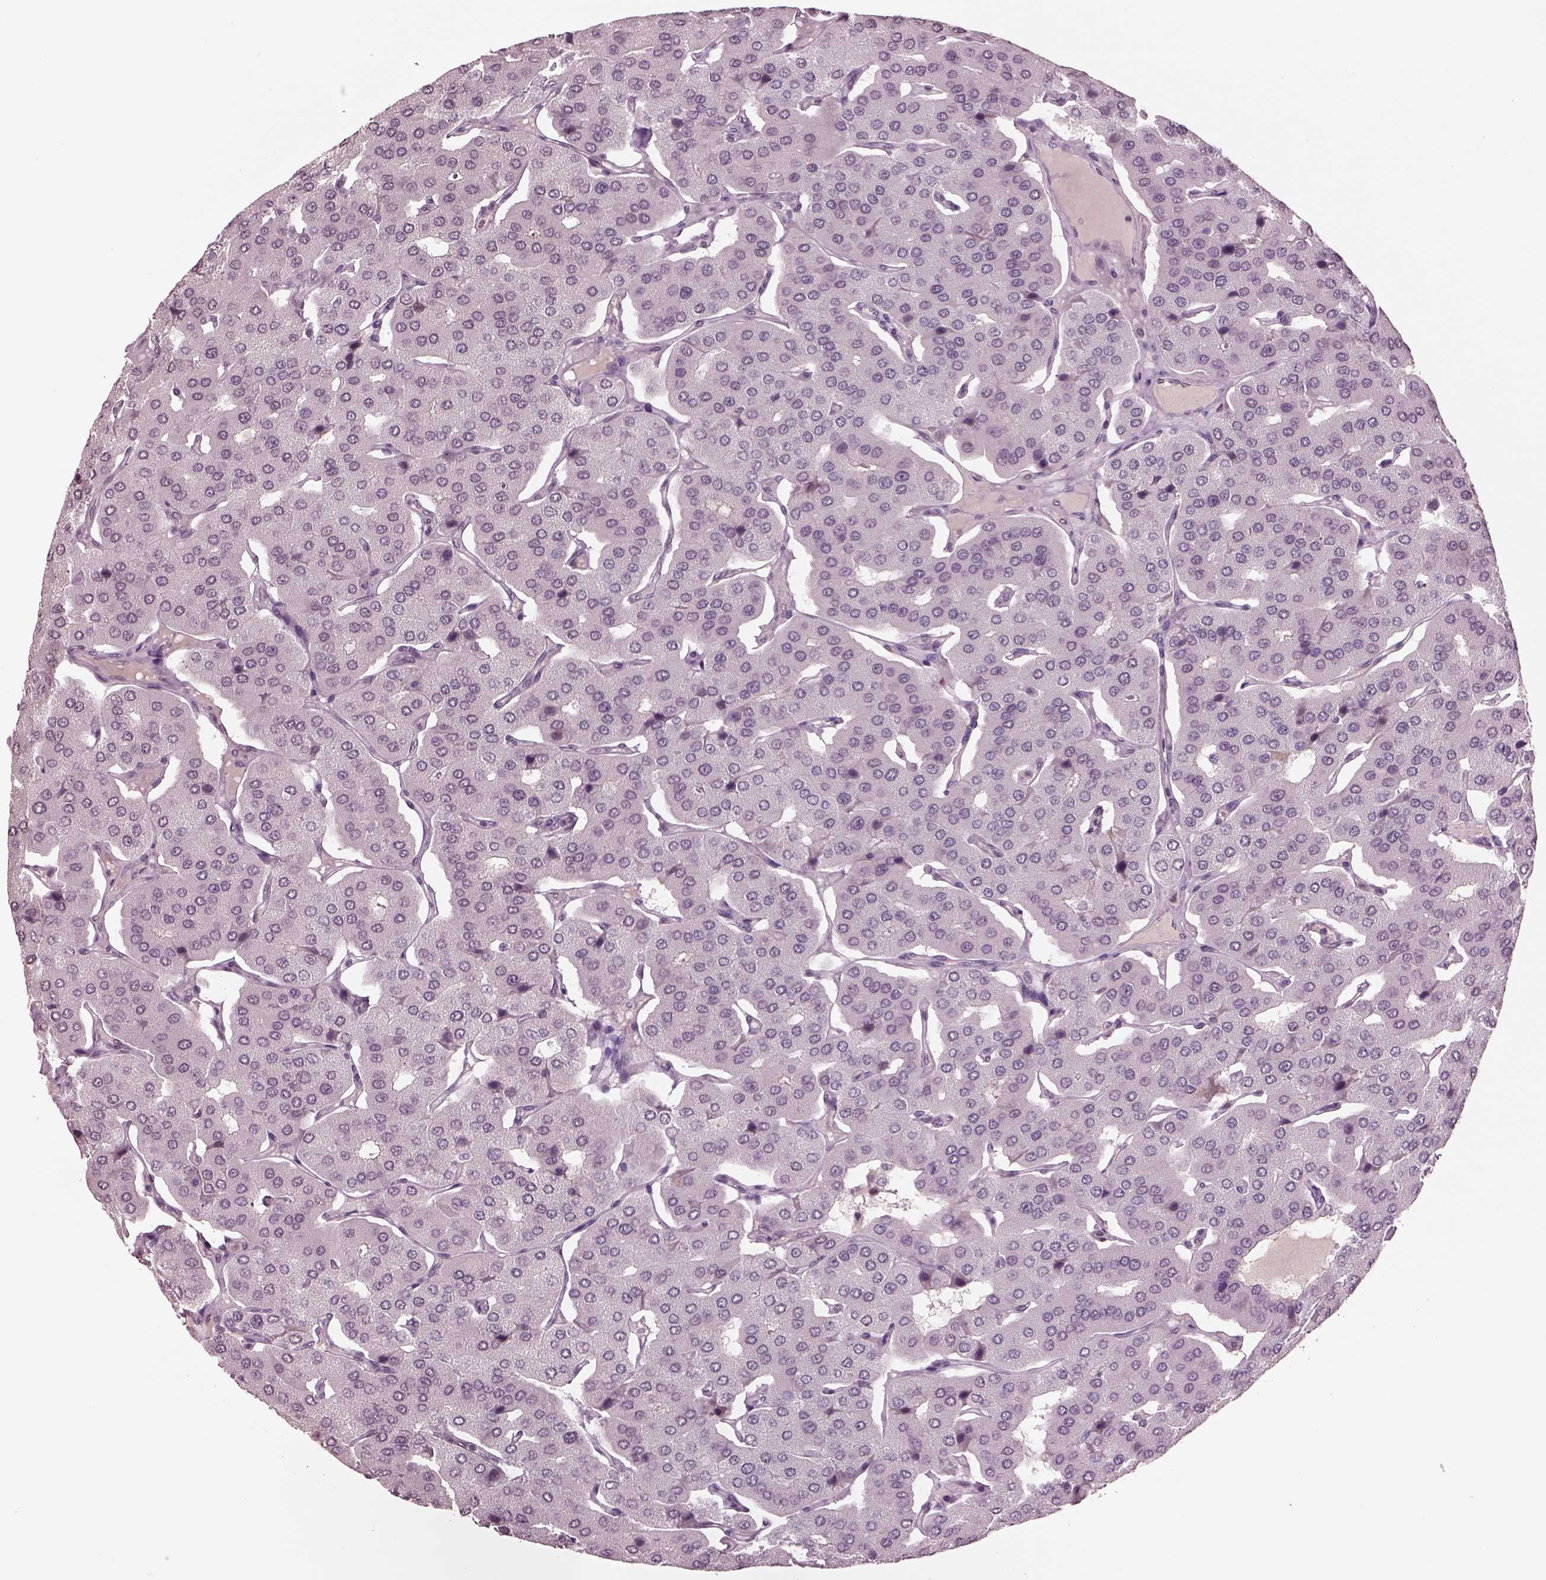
{"staining": {"intensity": "negative", "quantity": "none", "location": "none"}, "tissue": "parathyroid gland", "cell_type": "Glandular cells", "image_type": "normal", "snomed": [{"axis": "morphology", "description": "Normal tissue, NOS"}, {"axis": "morphology", "description": "Adenoma, NOS"}, {"axis": "topography", "description": "Parathyroid gland"}], "caption": "Histopathology image shows no protein staining in glandular cells of normal parathyroid gland.", "gene": "SEPHS1", "patient": {"sex": "female", "age": 86}}